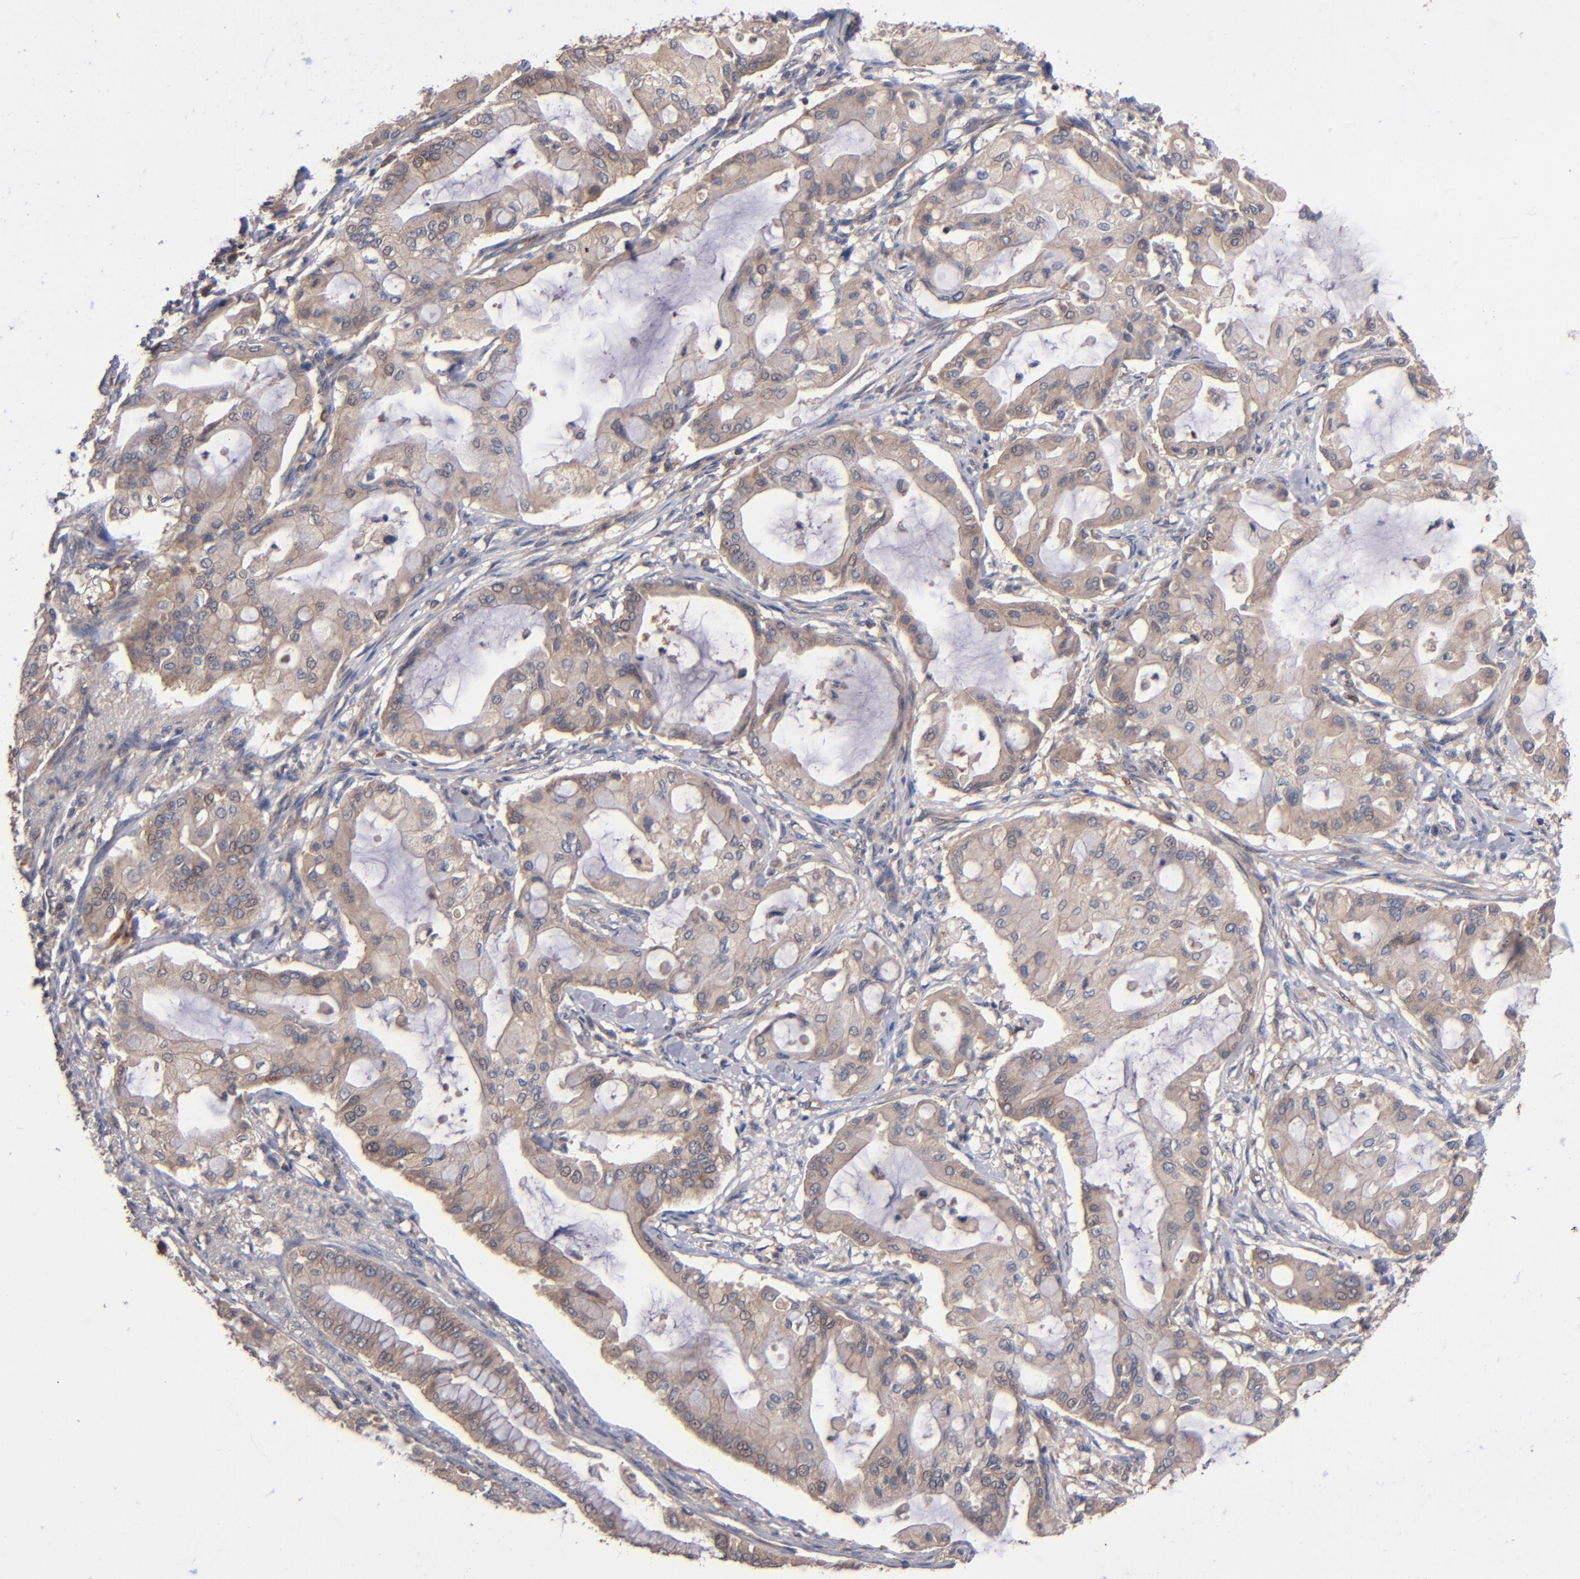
{"staining": {"intensity": "weak", "quantity": ">75%", "location": "cytoplasmic/membranous"}, "tissue": "pancreatic cancer", "cell_type": "Tumor cells", "image_type": "cancer", "snomed": [{"axis": "morphology", "description": "Adenocarcinoma, NOS"}, {"axis": "morphology", "description": "Adenocarcinoma, metastatic, NOS"}, {"axis": "topography", "description": "Lymph node"}, {"axis": "topography", "description": "Pancreas"}, {"axis": "topography", "description": "Duodenum"}], "caption": "Metastatic adenocarcinoma (pancreatic) was stained to show a protein in brown. There is low levels of weak cytoplasmic/membranous positivity in about >75% of tumor cells. Nuclei are stained in blue.", "gene": "BDKRB1", "patient": {"sex": "female", "age": 64}}